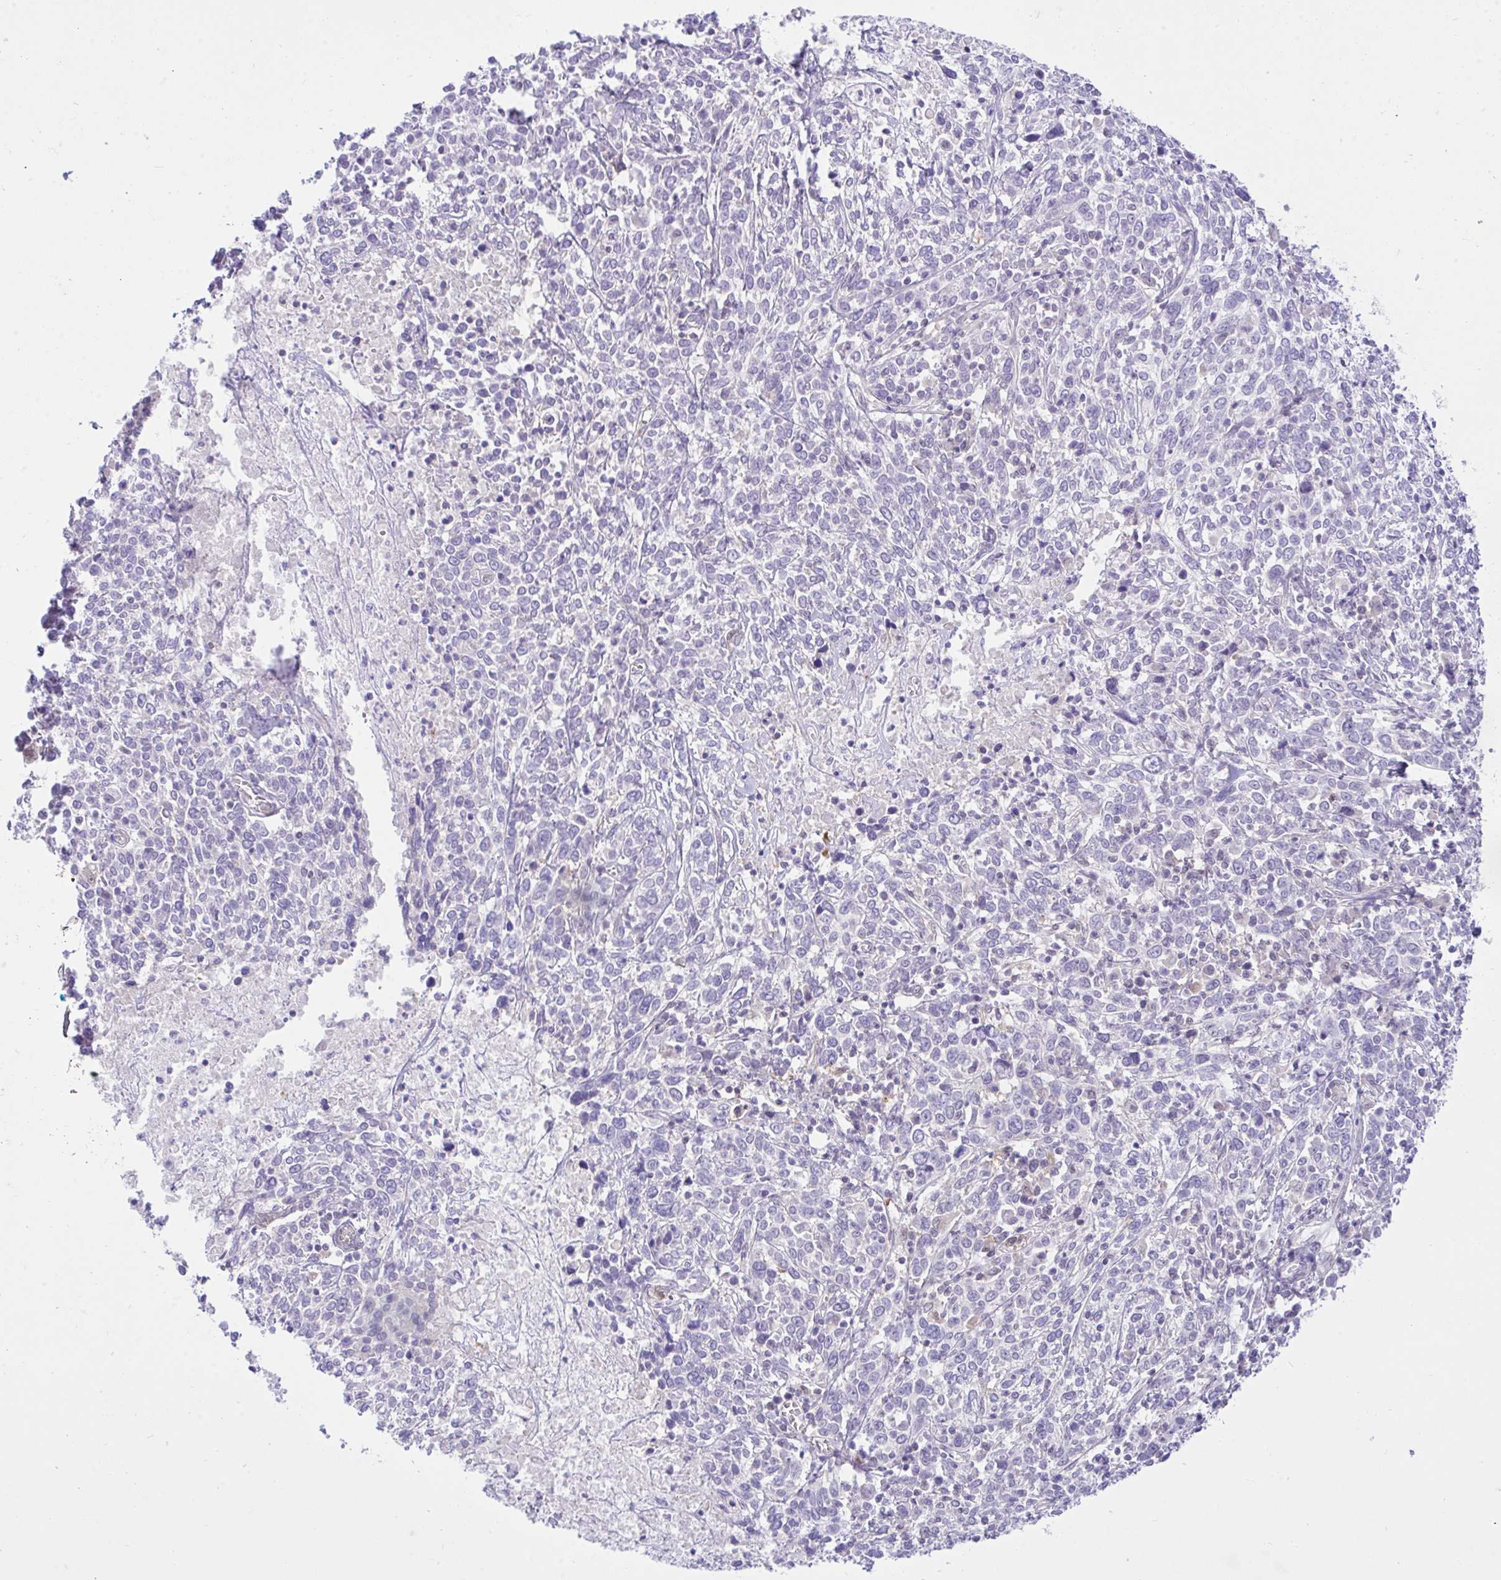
{"staining": {"intensity": "negative", "quantity": "none", "location": "none"}, "tissue": "cervical cancer", "cell_type": "Tumor cells", "image_type": "cancer", "snomed": [{"axis": "morphology", "description": "Squamous cell carcinoma, NOS"}, {"axis": "topography", "description": "Cervix"}], "caption": "Tumor cells show no significant staining in squamous cell carcinoma (cervical).", "gene": "ZNF101", "patient": {"sex": "female", "age": 46}}